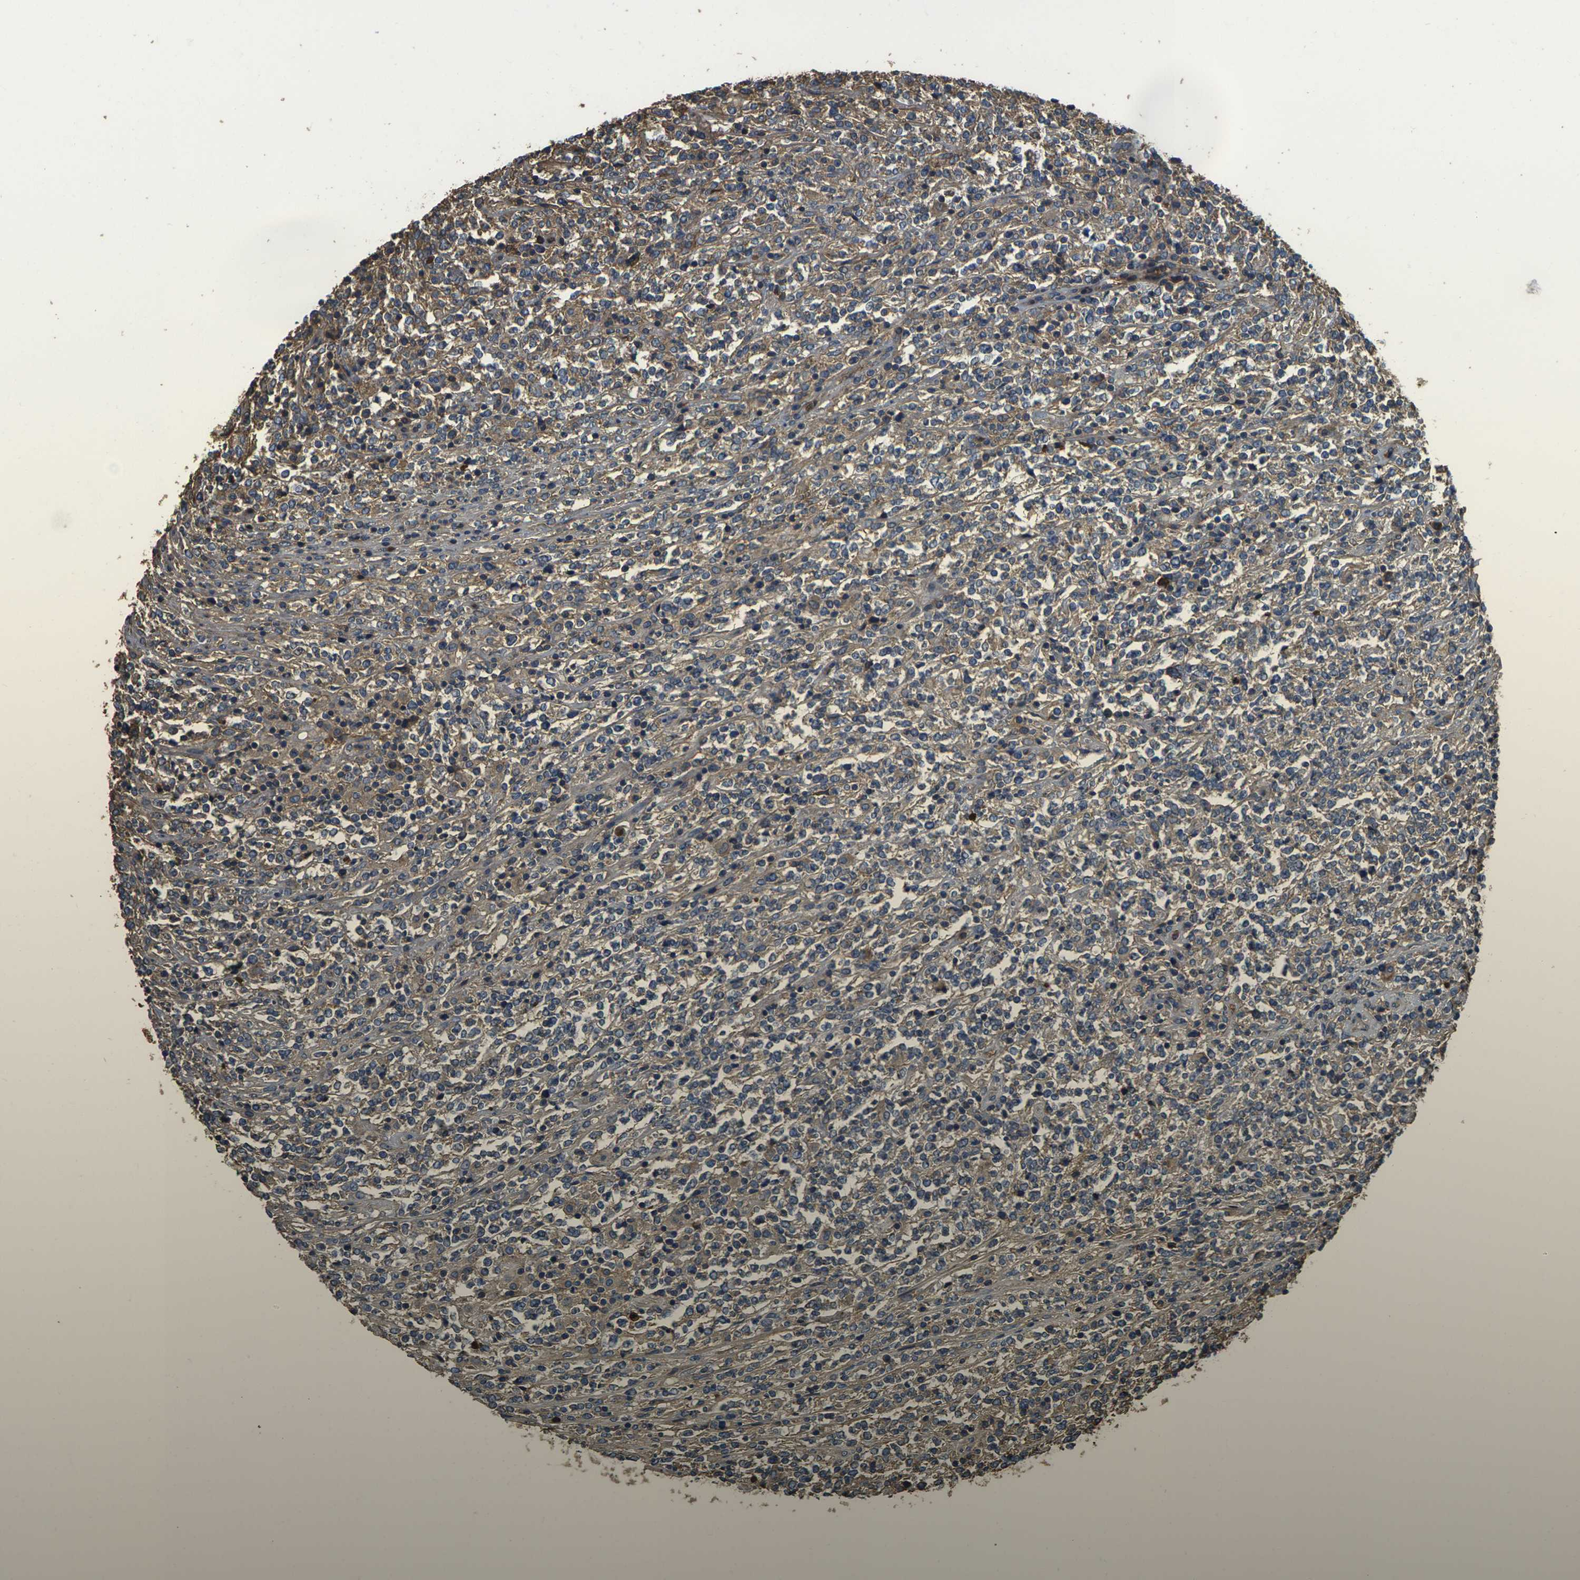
{"staining": {"intensity": "weak", "quantity": "25%-75%", "location": "cytoplasmic/membranous"}, "tissue": "lymphoma", "cell_type": "Tumor cells", "image_type": "cancer", "snomed": [{"axis": "morphology", "description": "Malignant lymphoma, non-Hodgkin's type, High grade"}, {"axis": "topography", "description": "Soft tissue"}], "caption": "High-grade malignant lymphoma, non-Hodgkin's type stained with DAB (3,3'-diaminobenzidine) IHC demonstrates low levels of weak cytoplasmic/membranous positivity in about 25%-75% of tumor cells.", "gene": "HSPG2", "patient": {"sex": "male", "age": 18}}